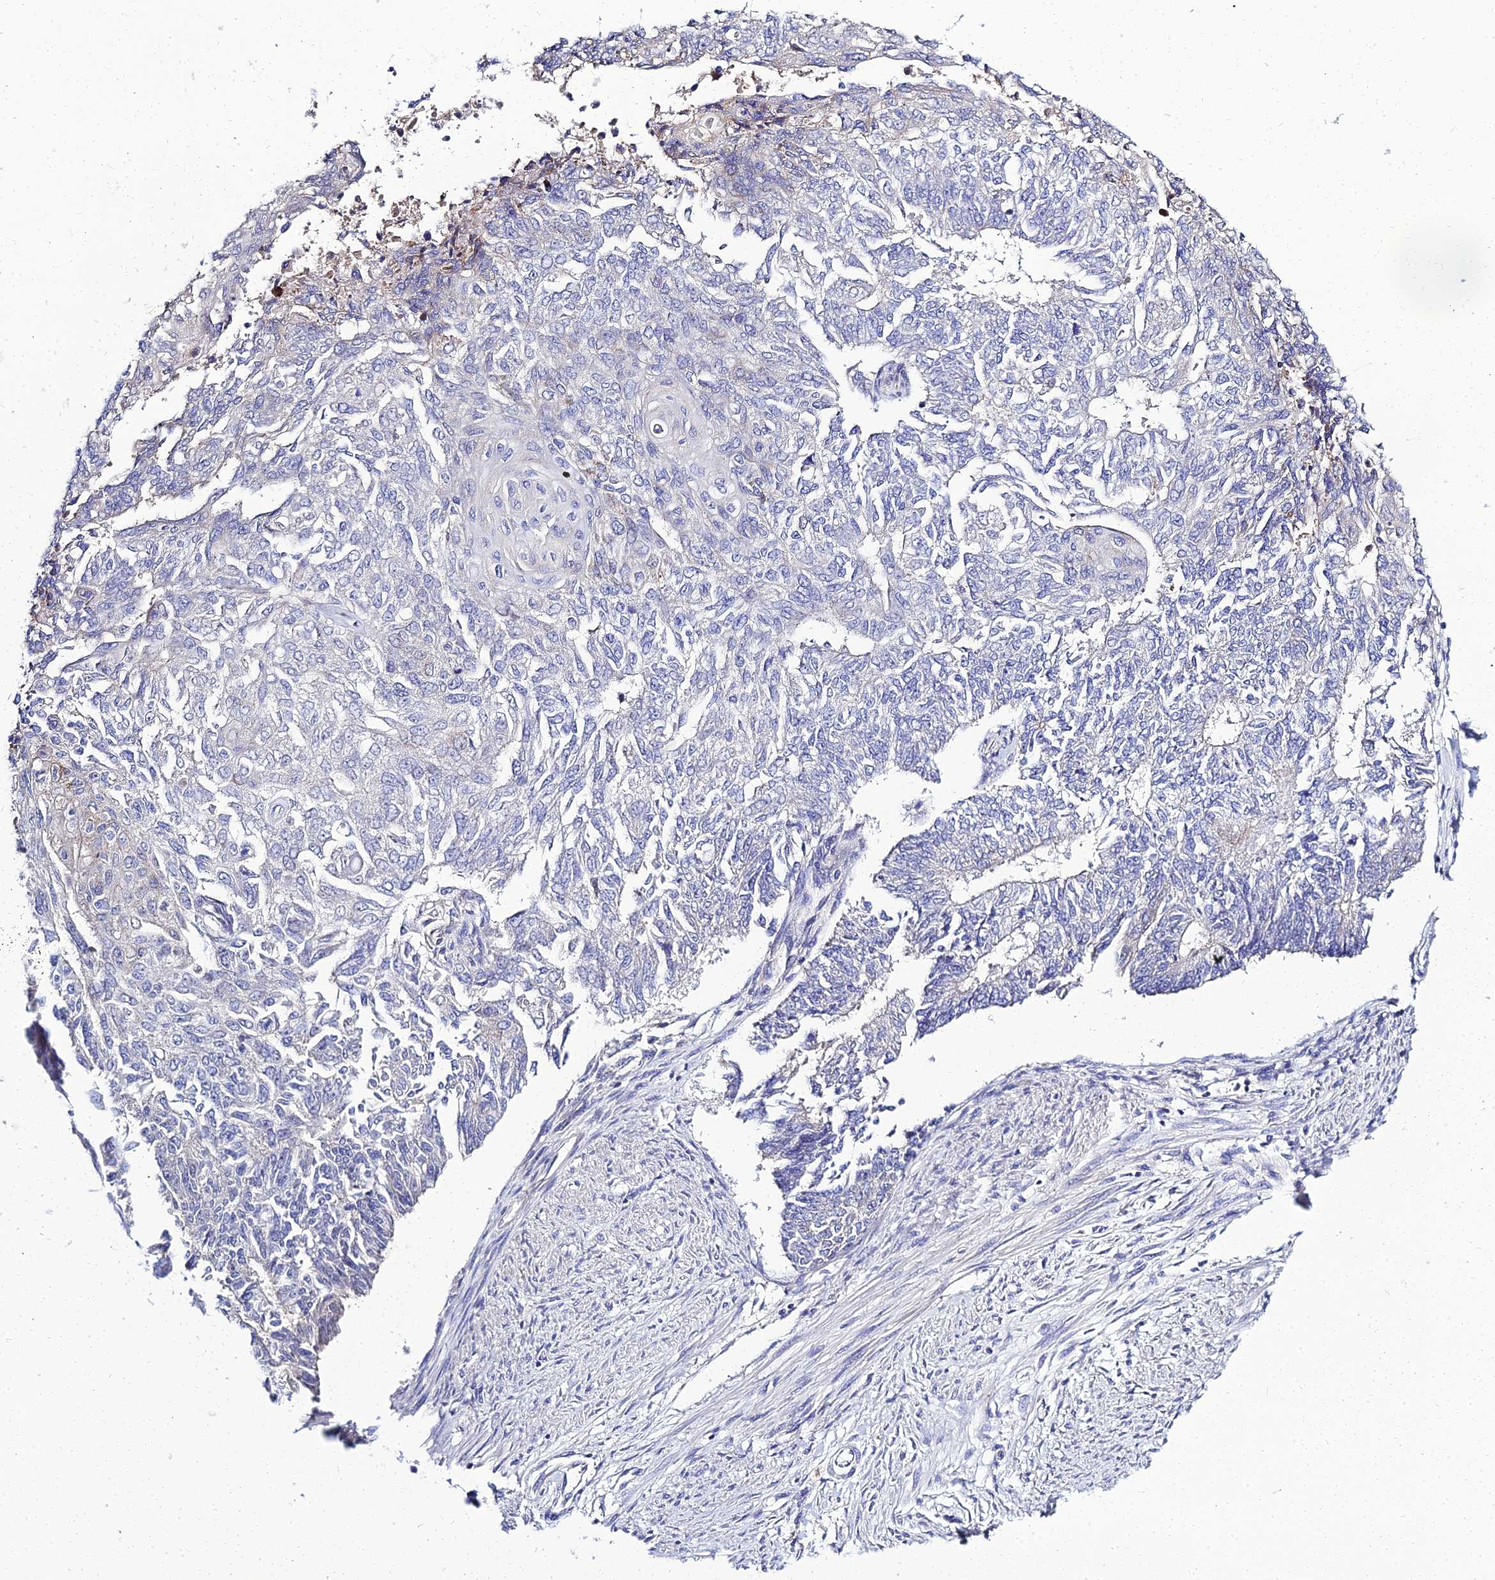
{"staining": {"intensity": "negative", "quantity": "none", "location": "none"}, "tissue": "endometrial cancer", "cell_type": "Tumor cells", "image_type": "cancer", "snomed": [{"axis": "morphology", "description": "Adenocarcinoma, NOS"}, {"axis": "topography", "description": "Endometrium"}], "caption": "Tumor cells show no significant protein expression in endometrial cancer (adenocarcinoma).", "gene": "NPY", "patient": {"sex": "female", "age": 32}}